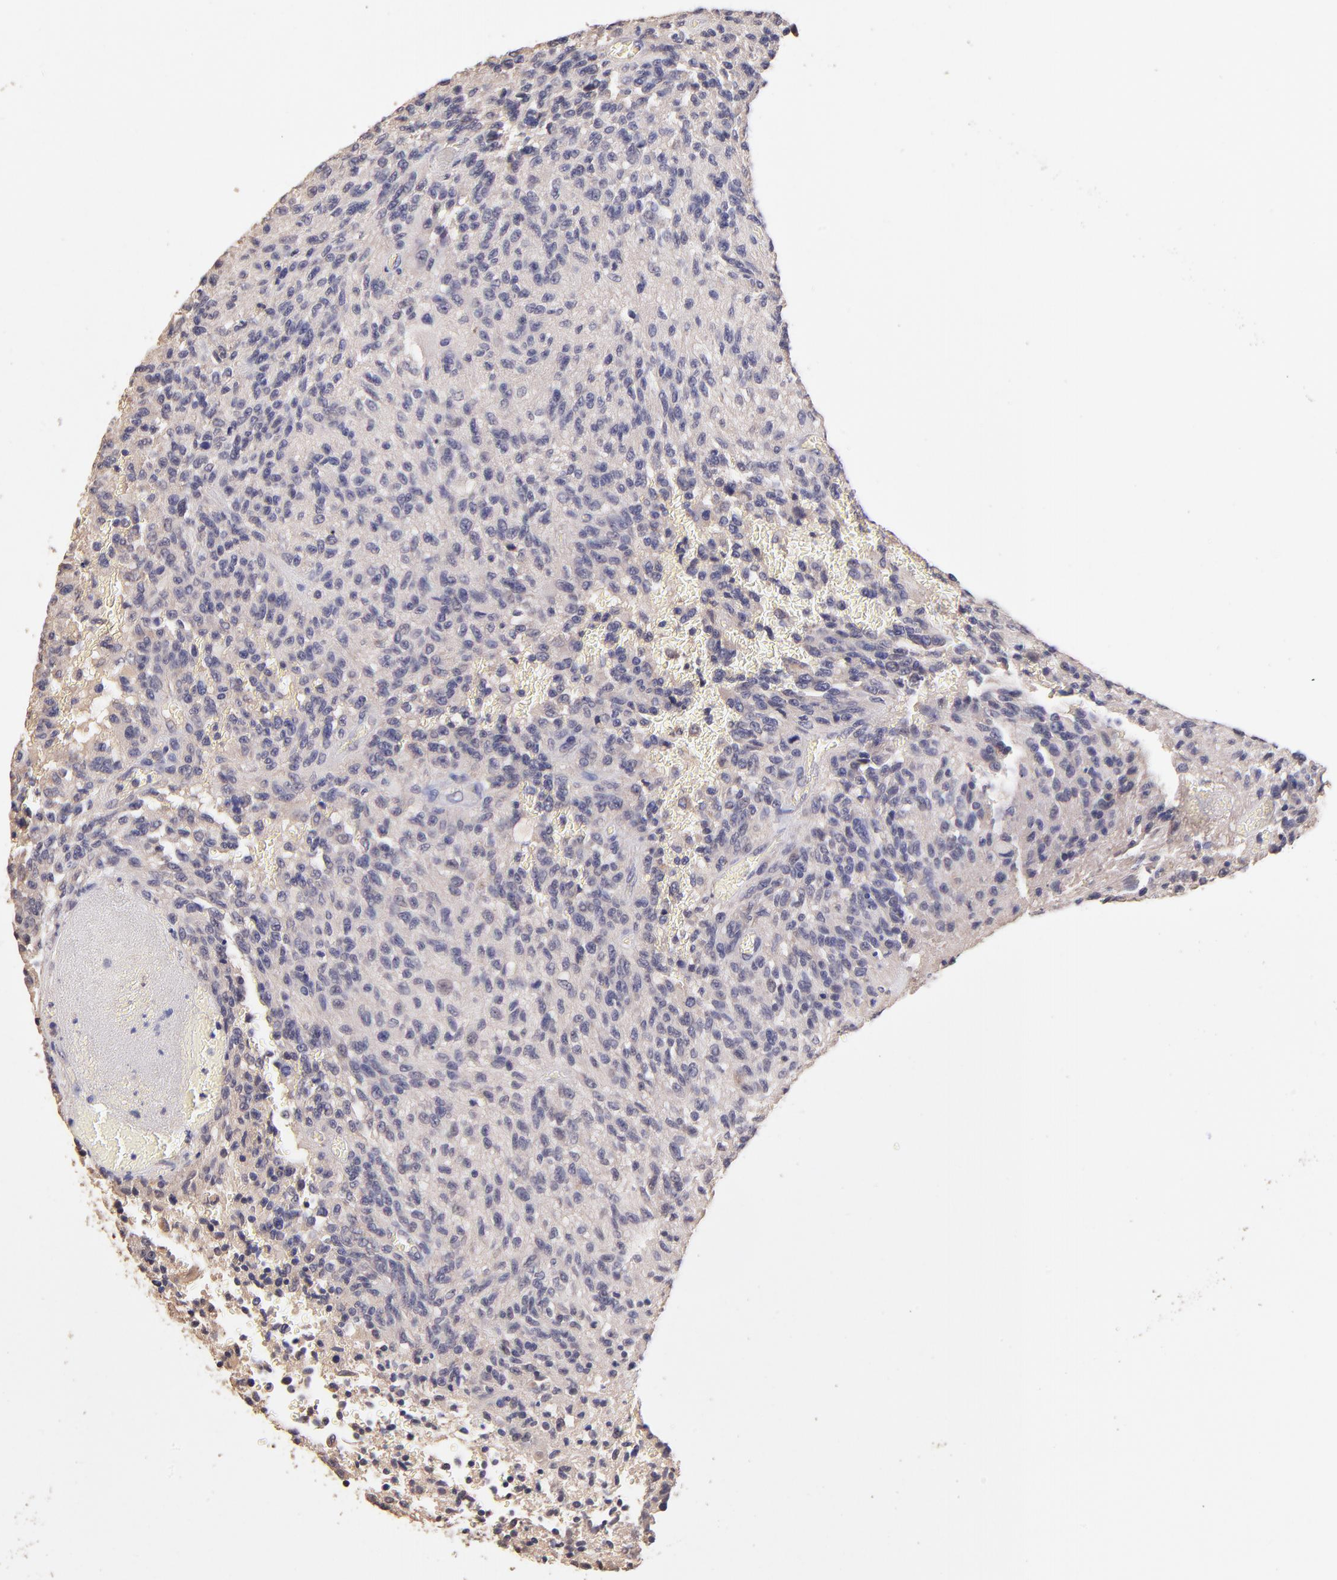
{"staining": {"intensity": "negative", "quantity": "none", "location": "none"}, "tissue": "glioma", "cell_type": "Tumor cells", "image_type": "cancer", "snomed": [{"axis": "morphology", "description": "Normal tissue, NOS"}, {"axis": "morphology", "description": "Glioma, malignant, High grade"}, {"axis": "topography", "description": "Cerebral cortex"}], "caption": "A high-resolution micrograph shows IHC staining of malignant glioma (high-grade), which displays no significant positivity in tumor cells.", "gene": "RNASEL", "patient": {"sex": "male", "age": 56}}